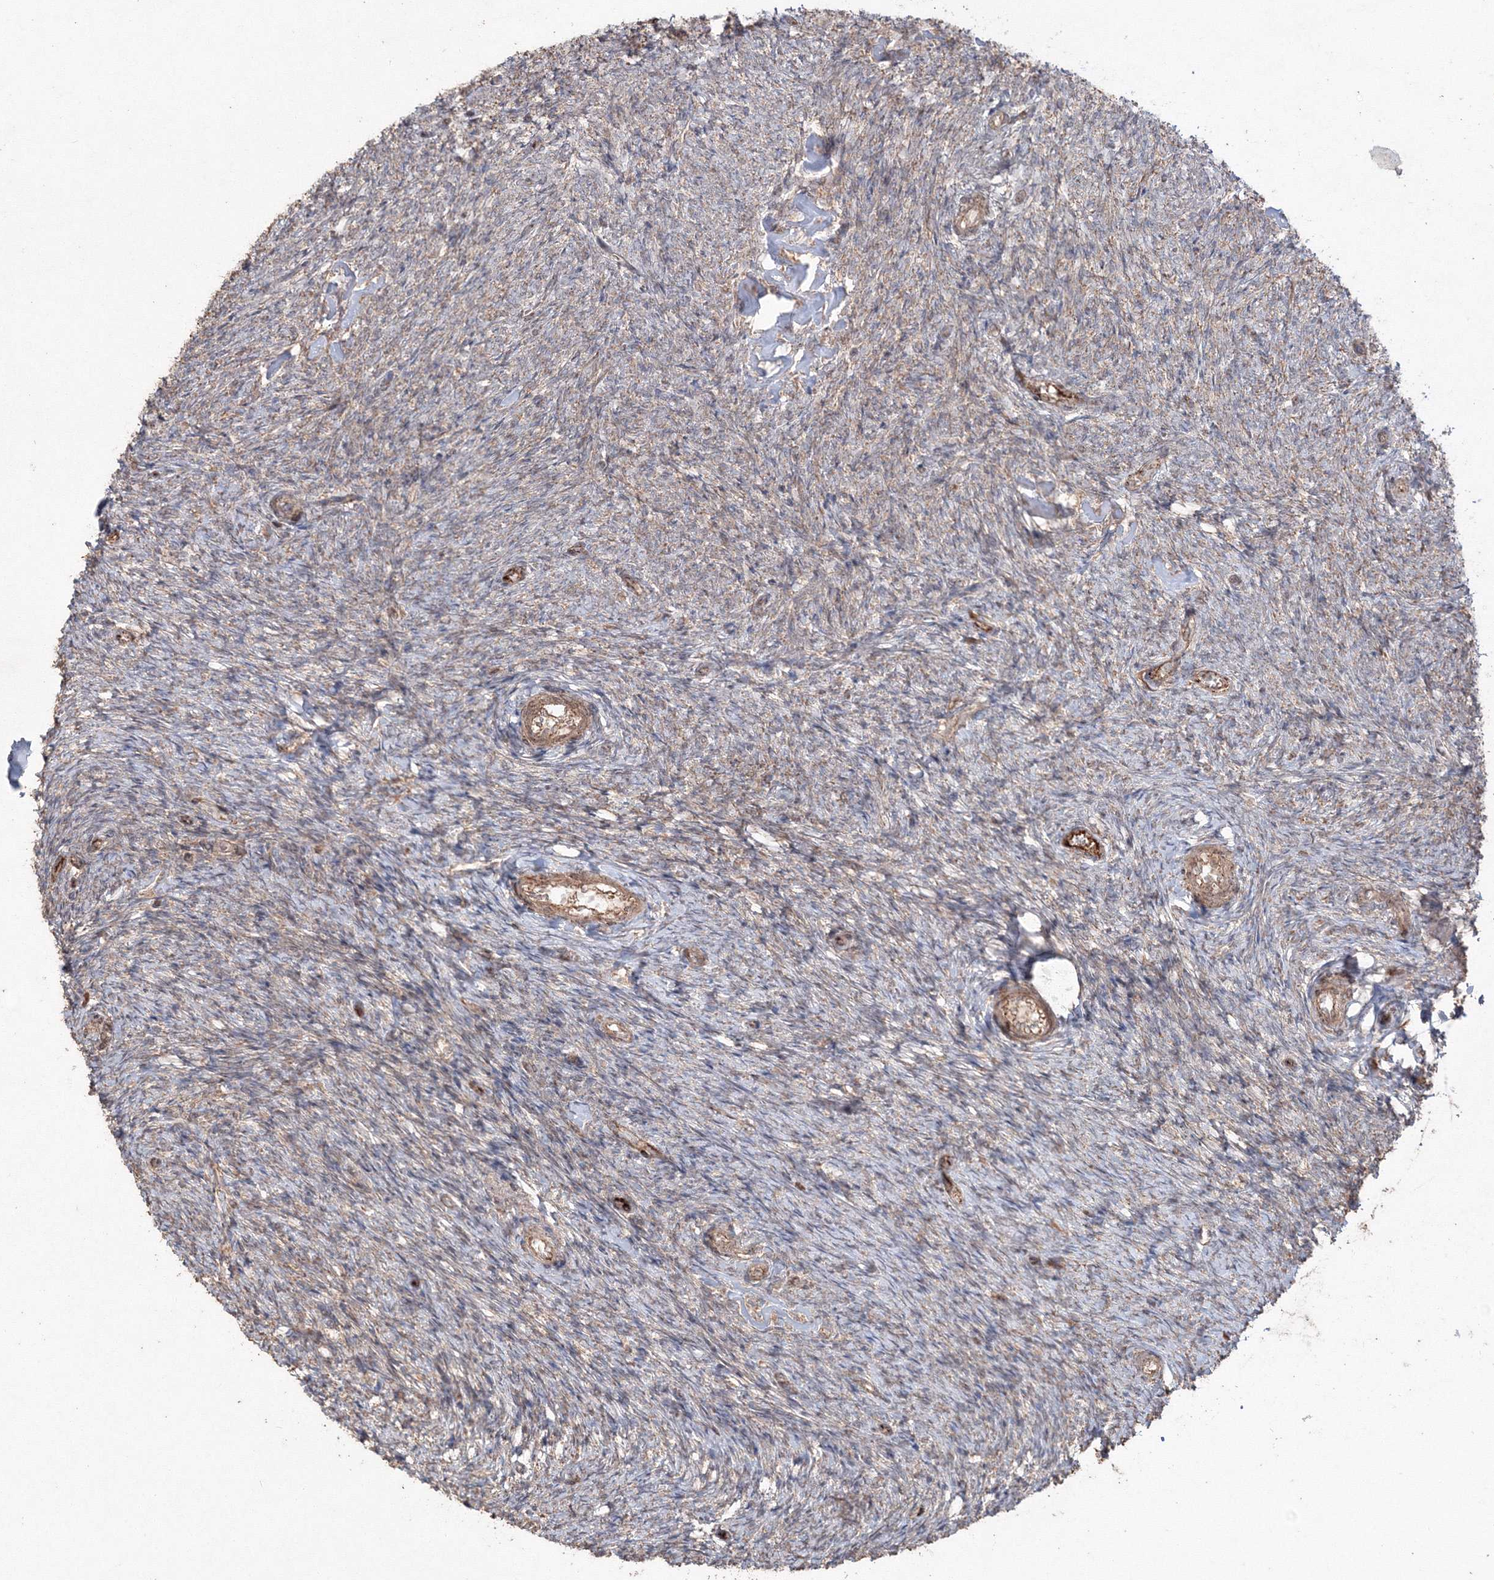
{"staining": {"intensity": "weak", "quantity": "25%-75%", "location": "cytoplasmic/membranous"}, "tissue": "ovary", "cell_type": "Ovarian stroma cells", "image_type": "normal", "snomed": [{"axis": "morphology", "description": "Normal tissue, NOS"}, {"axis": "topography", "description": "Ovary"}], "caption": "Human ovary stained with a brown dye reveals weak cytoplasmic/membranous positive staining in approximately 25%-75% of ovarian stroma cells.", "gene": "ANAPC16", "patient": {"sex": "female", "age": 44}}